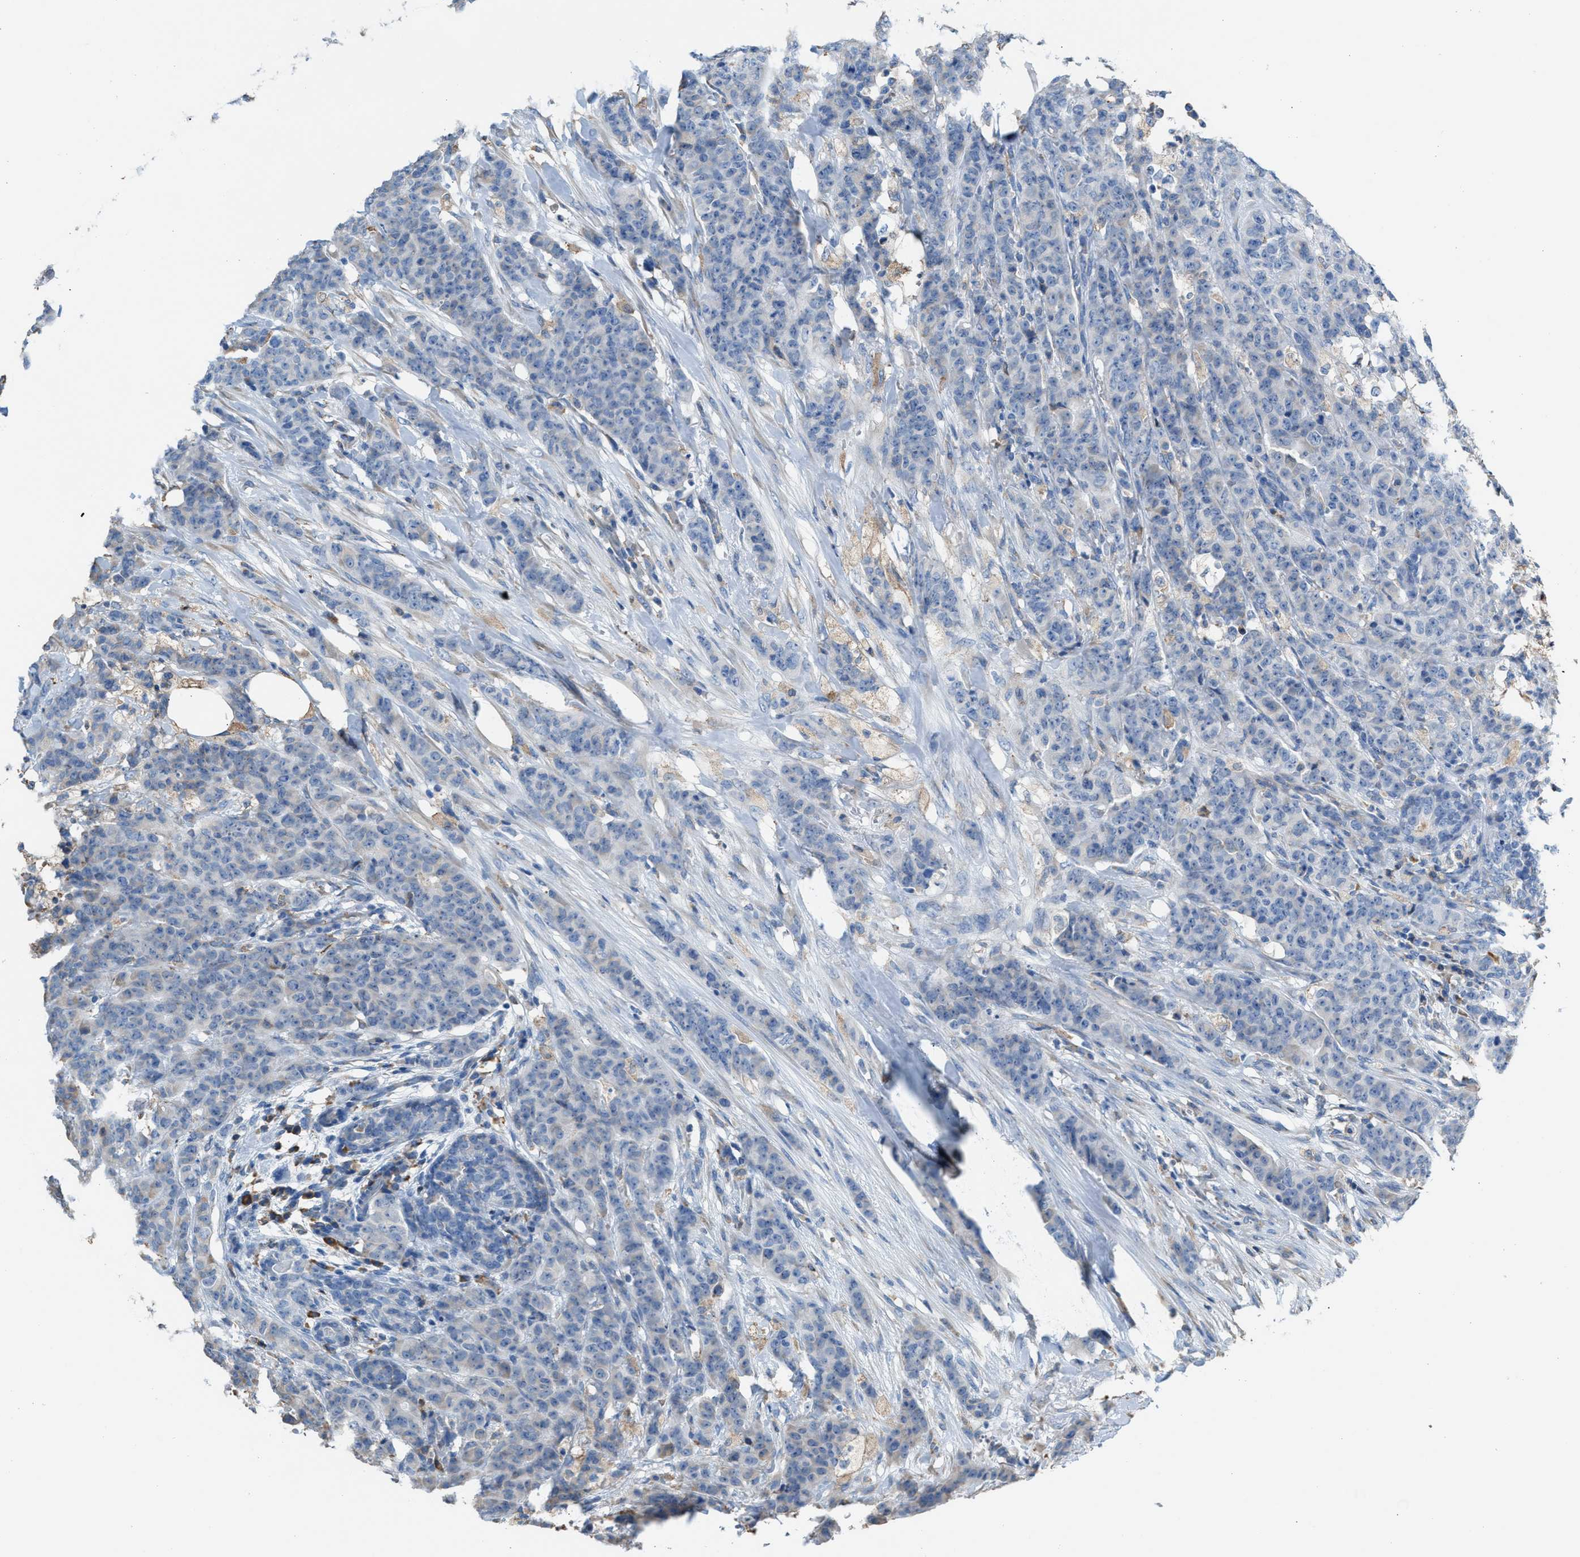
{"staining": {"intensity": "negative", "quantity": "none", "location": "none"}, "tissue": "breast cancer", "cell_type": "Tumor cells", "image_type": "cancer", "snomed": [{"axis": "morphology", "description": "Normal tissue, NOS"}, {"axis": "morphology", "description": "Duct carcinoma"}, {"axis": "topography", "description": "Breast"}], "caption": "Tumor cells show no significant positivity in breast cancer (invasive ductal carcinoma).", "gene": "CA3", "patient": {"sex": "female", "age": 40}}